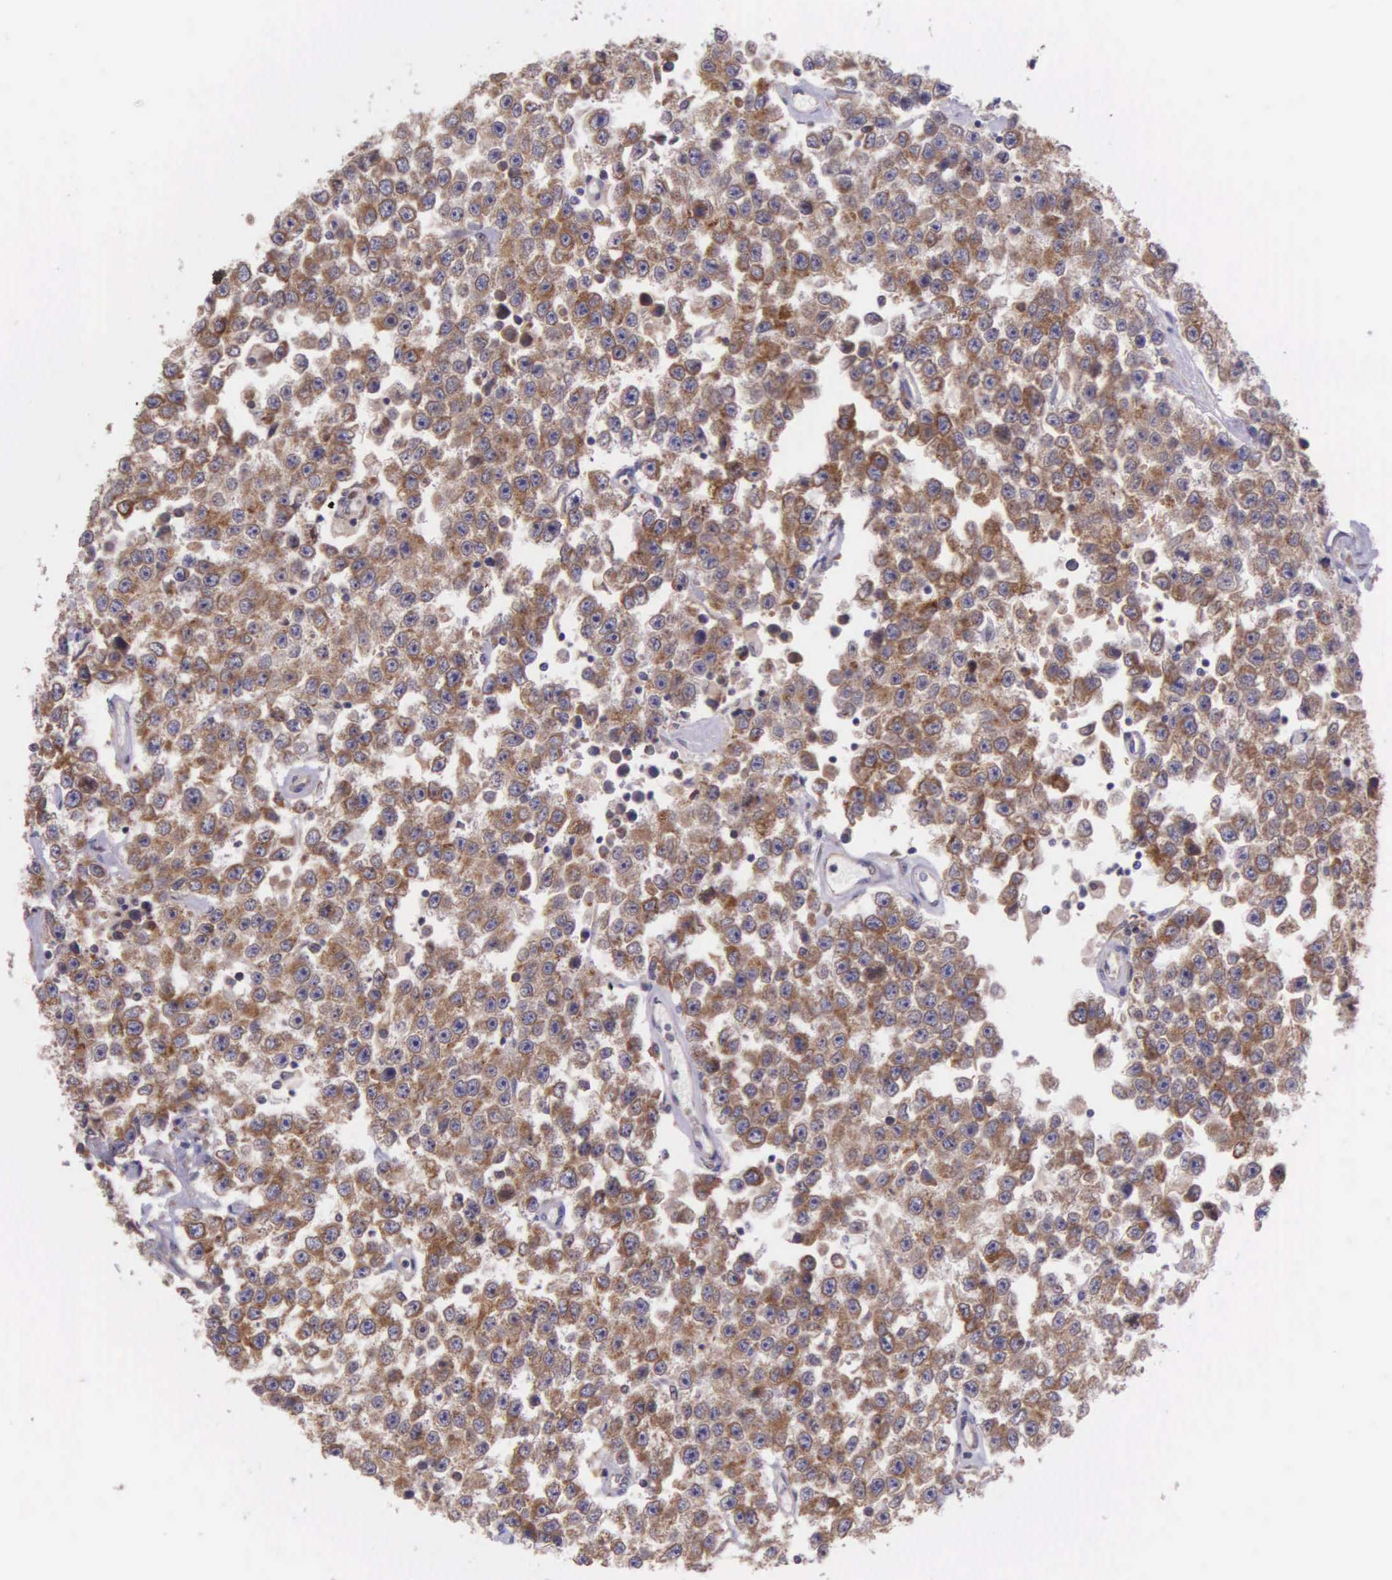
{"staining": {"intensity": "strong", "quantity": ">75%", "location": "cytoplasmic/membranous"}, "tissue": "testis cancer", "cell_type": "Tumor cells", "image_type": "cancer", "snomed": [{"axis": "morphology", "description": "Seminoma, NOS"}, {"axis": "topography", "description": "Testis"}], "caption": "There is high levels of strong cytoplasmic/membranous staining in tumor cells of testis cancer, as demonstrated by immunohistochemical staining (brown color).", "gene": "NSDHL", "patient": {"sex": "male", "age": 52}}